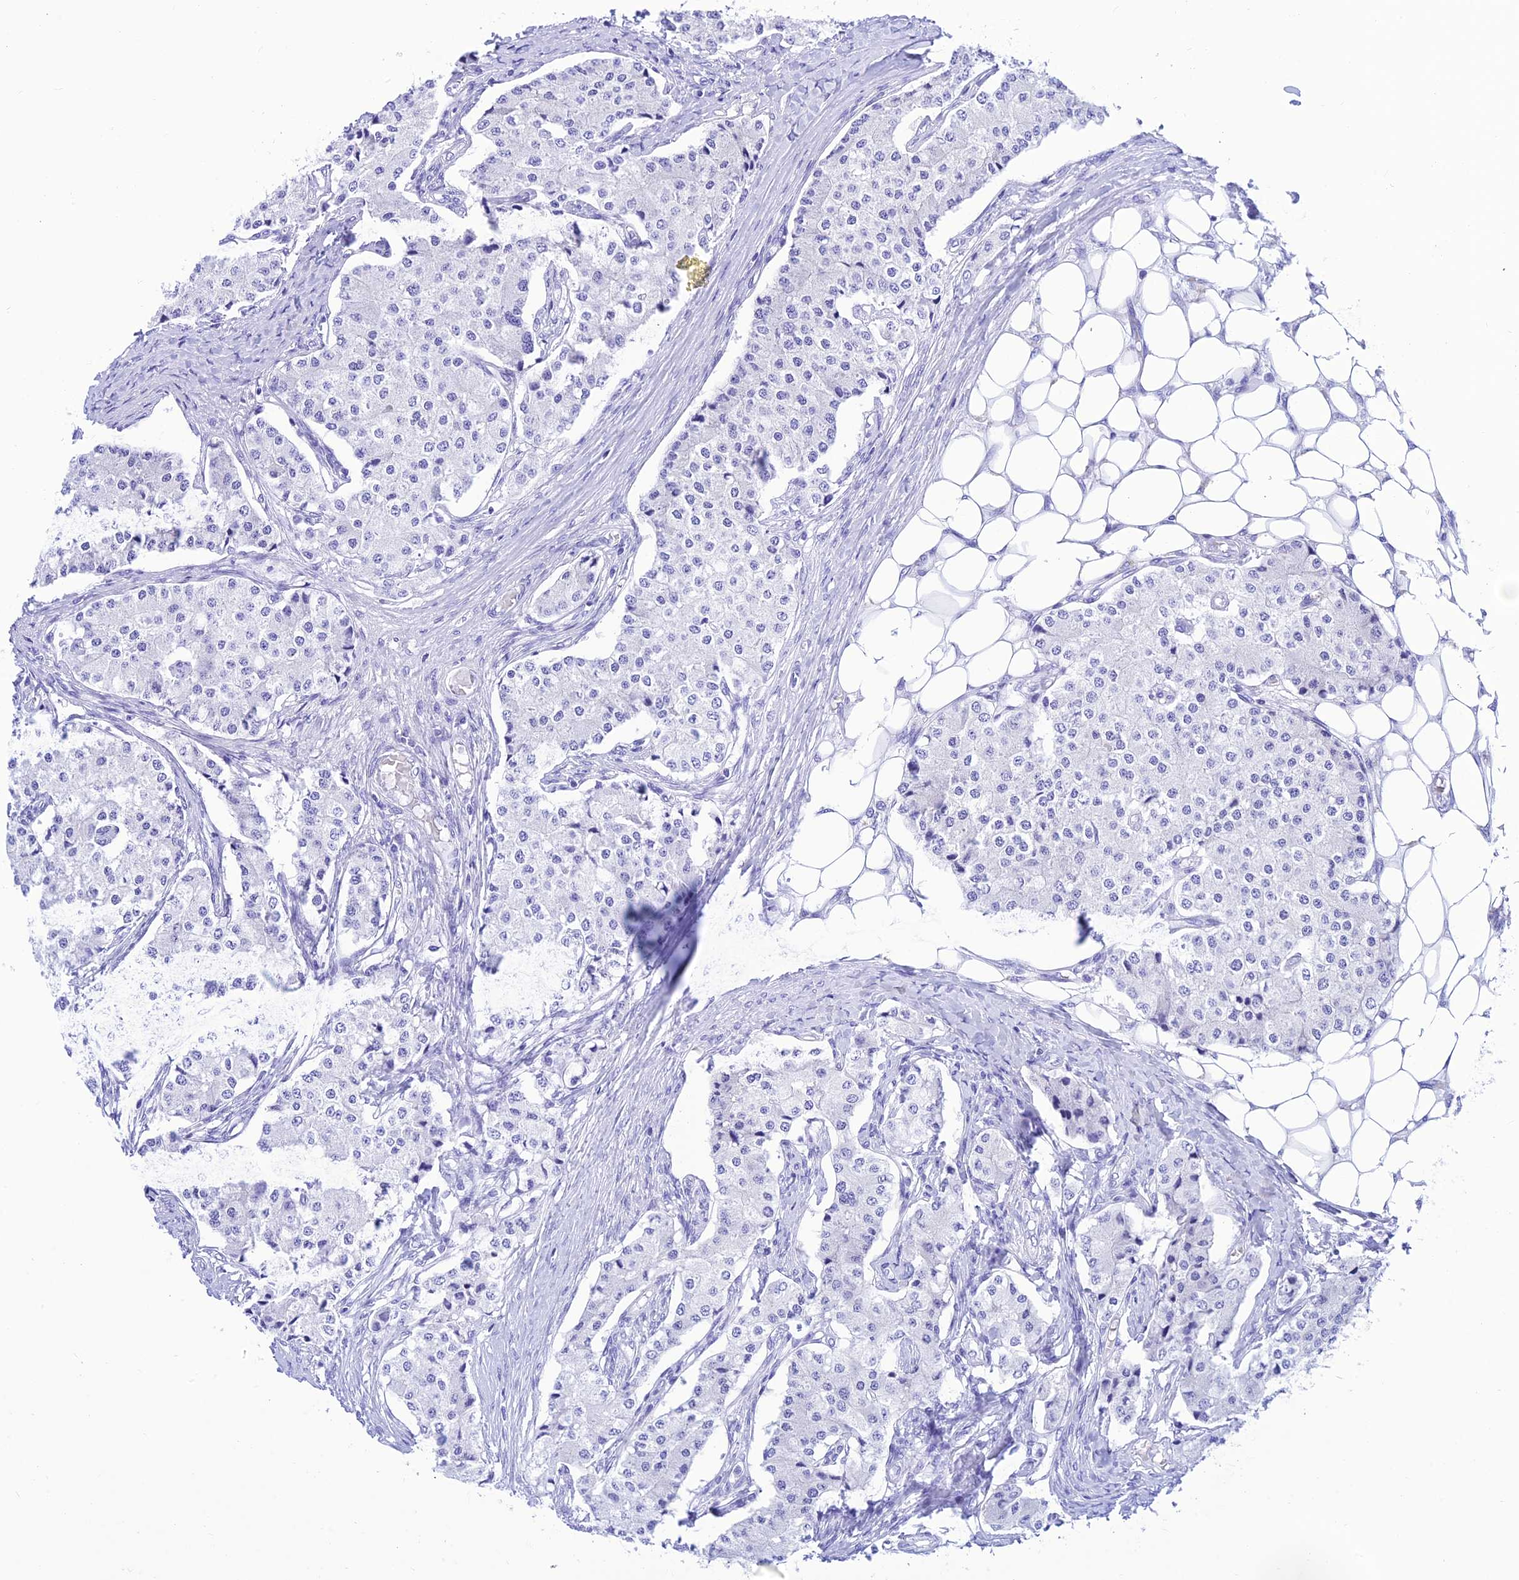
{"staining": {"intensity": "negative", "quantity": "none", "location": "none"}, "tissue": "carcinoid", "cell_type": "Tumor cells", "image_type": "cancer", "snomed": [{"axis": "morphology", "description": "Carcinoid, malignant, NOS"}, {"axis": "topography", "description": "Colon"}], "caption": "The immunohistochemistry photomicrograph has no significant expression in tumor cells of carcinoid tissue.", "gene": "PRNP", "patient": {"sex": "female", "age": 52}}